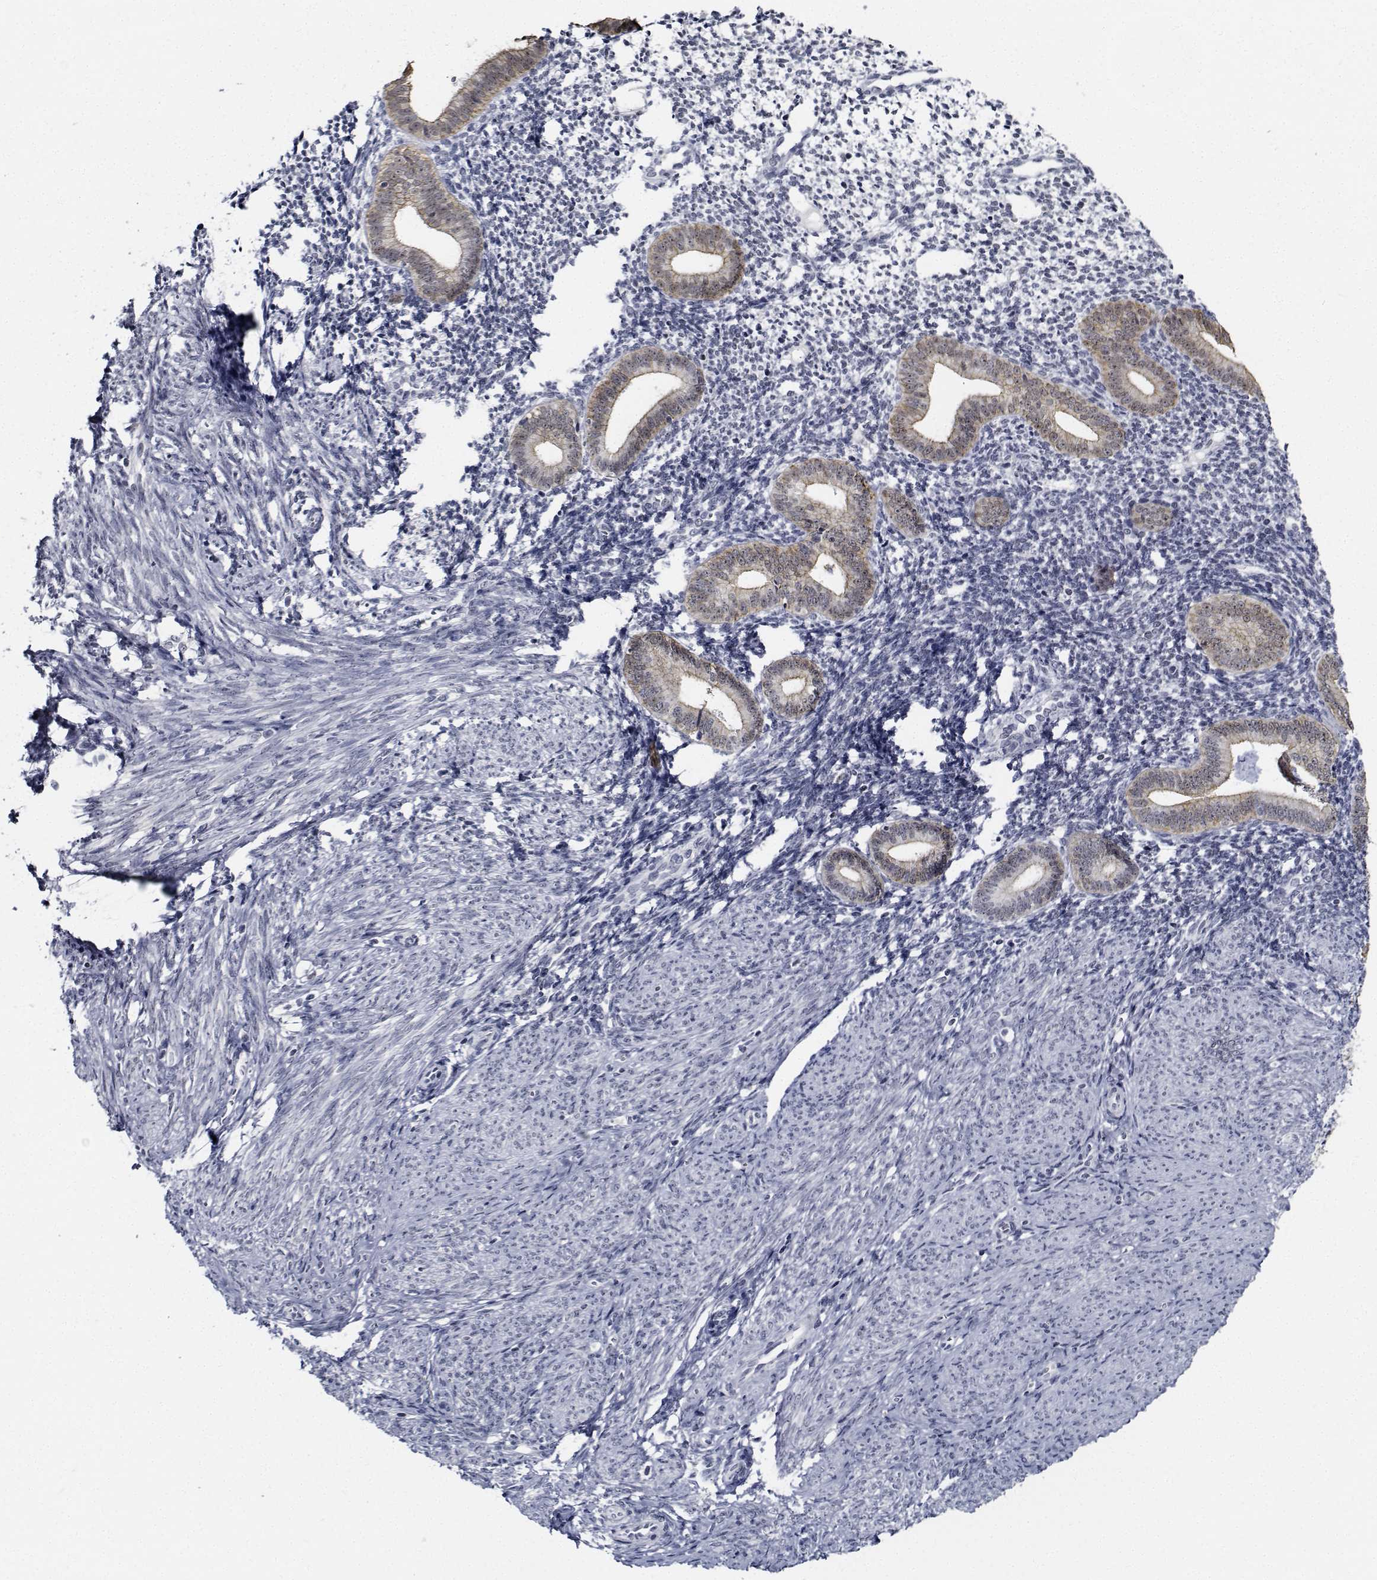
{"staining": {"intensity": "negative", "quantity": "none", "location": "none"}, "tissue": "endometrium", "cell_type": "Cells in endometrial stroma", "image_type": "normal", "snomed": [{"axis": "morphology", "description": "Normal tissue, NOS"}, {"axis": "topography", "description": "Endometrium"}], "caption": "Protein analysis of normal endometrium displays no significant expression in cells in endometrial stroma. (DAB immunohistochemistry (IHC) with hematoxylin counter stain).", "gene": "NVL", "patient": {"sex": "female", "age": 40}}